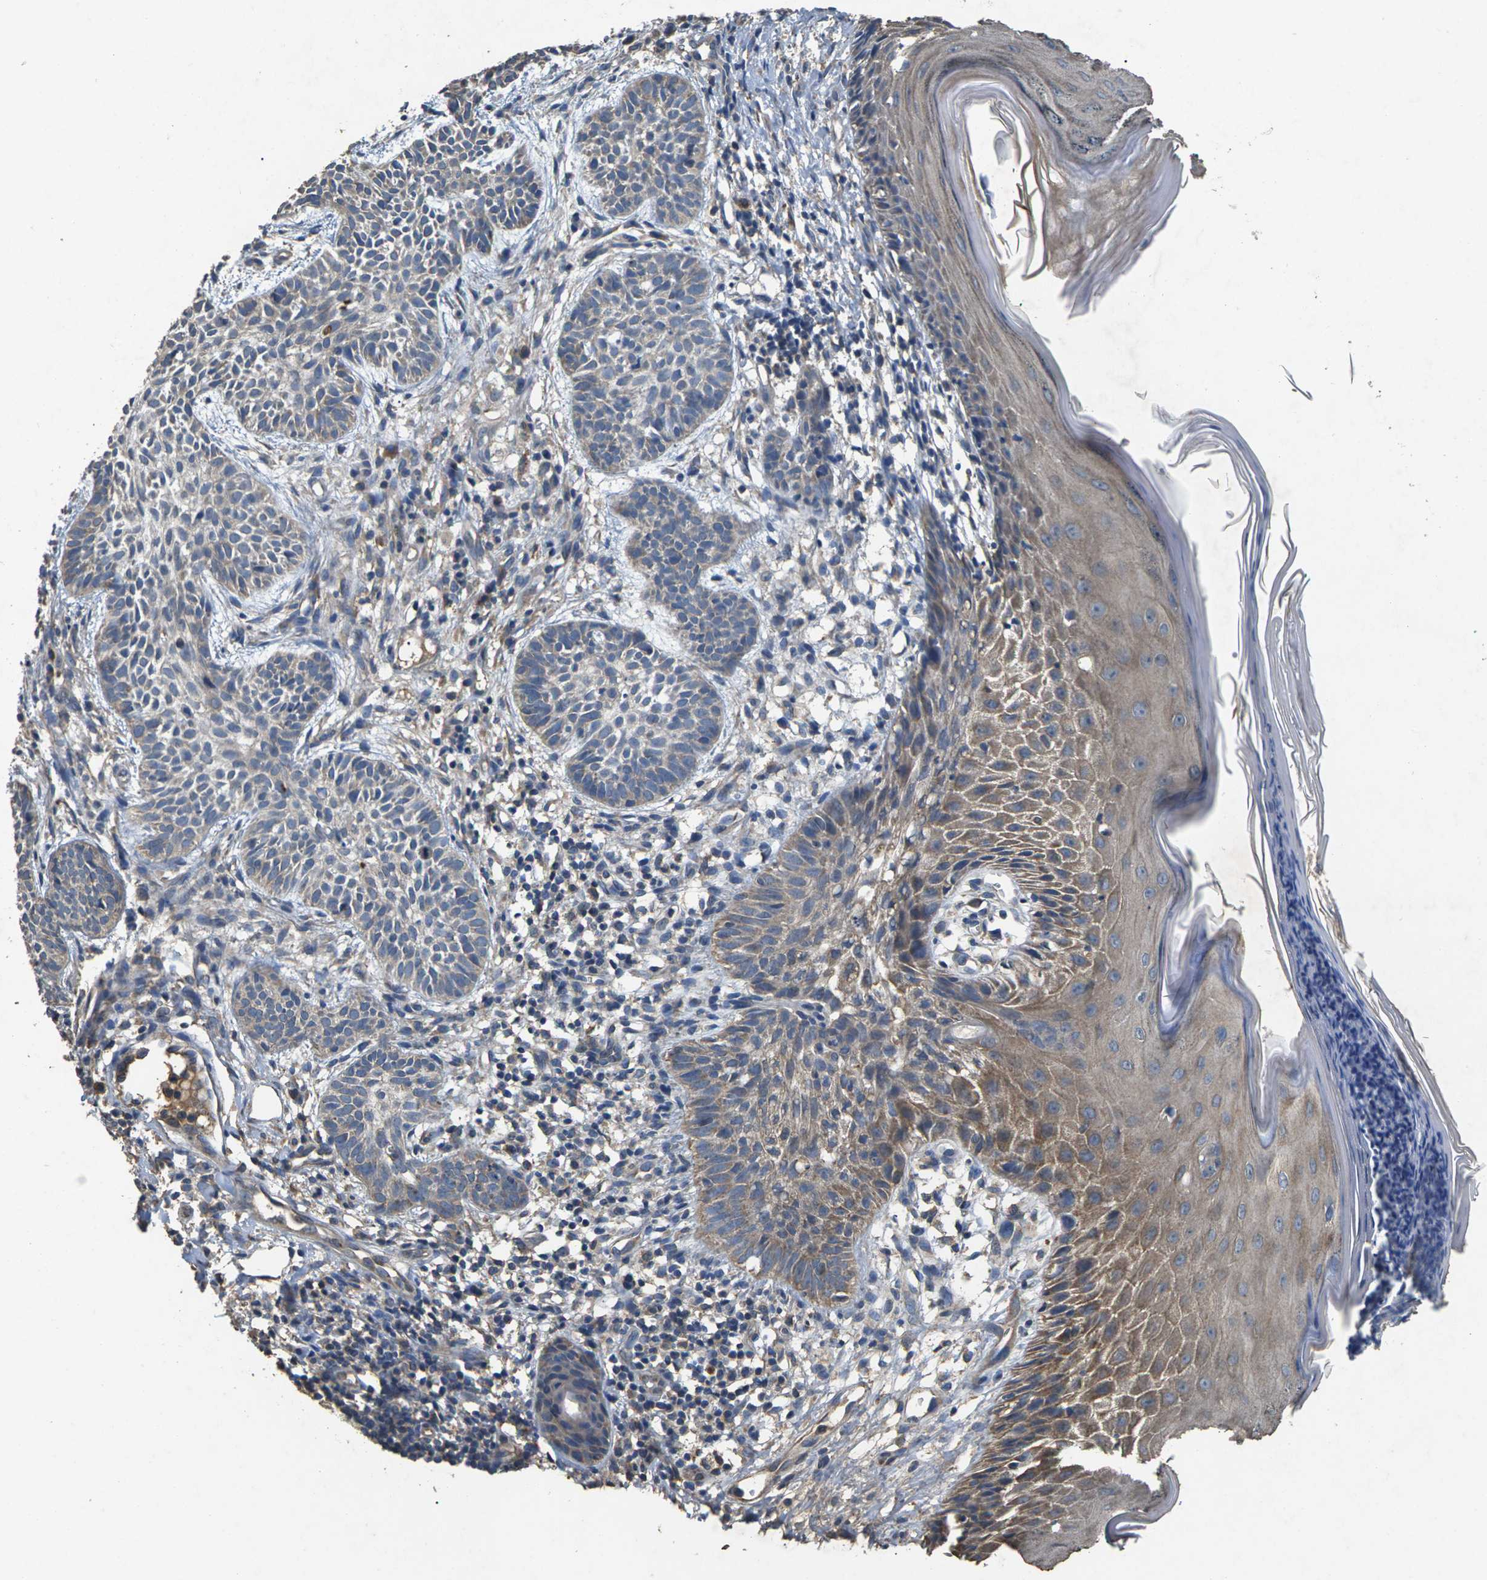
{"staining": {"intensity": "weak", "quantity": "<25%", "location": "cytoplasmic/membranous"}, "tissue": "skin cancer", "cell_type": "Tumor cells", "image_type": "cancer", "snomed": [{"axis": "morphology", "description": "Basal cell carcinoma"}, {"axis": "topography", "description": "Skin"}], "caption": "This is an IHC photomicrograph of human skin basal cell carcinoma. There is no expression in tumor cells.", "gene": "B4GAT1", "patient": {"sex": "male", "age": 60}}